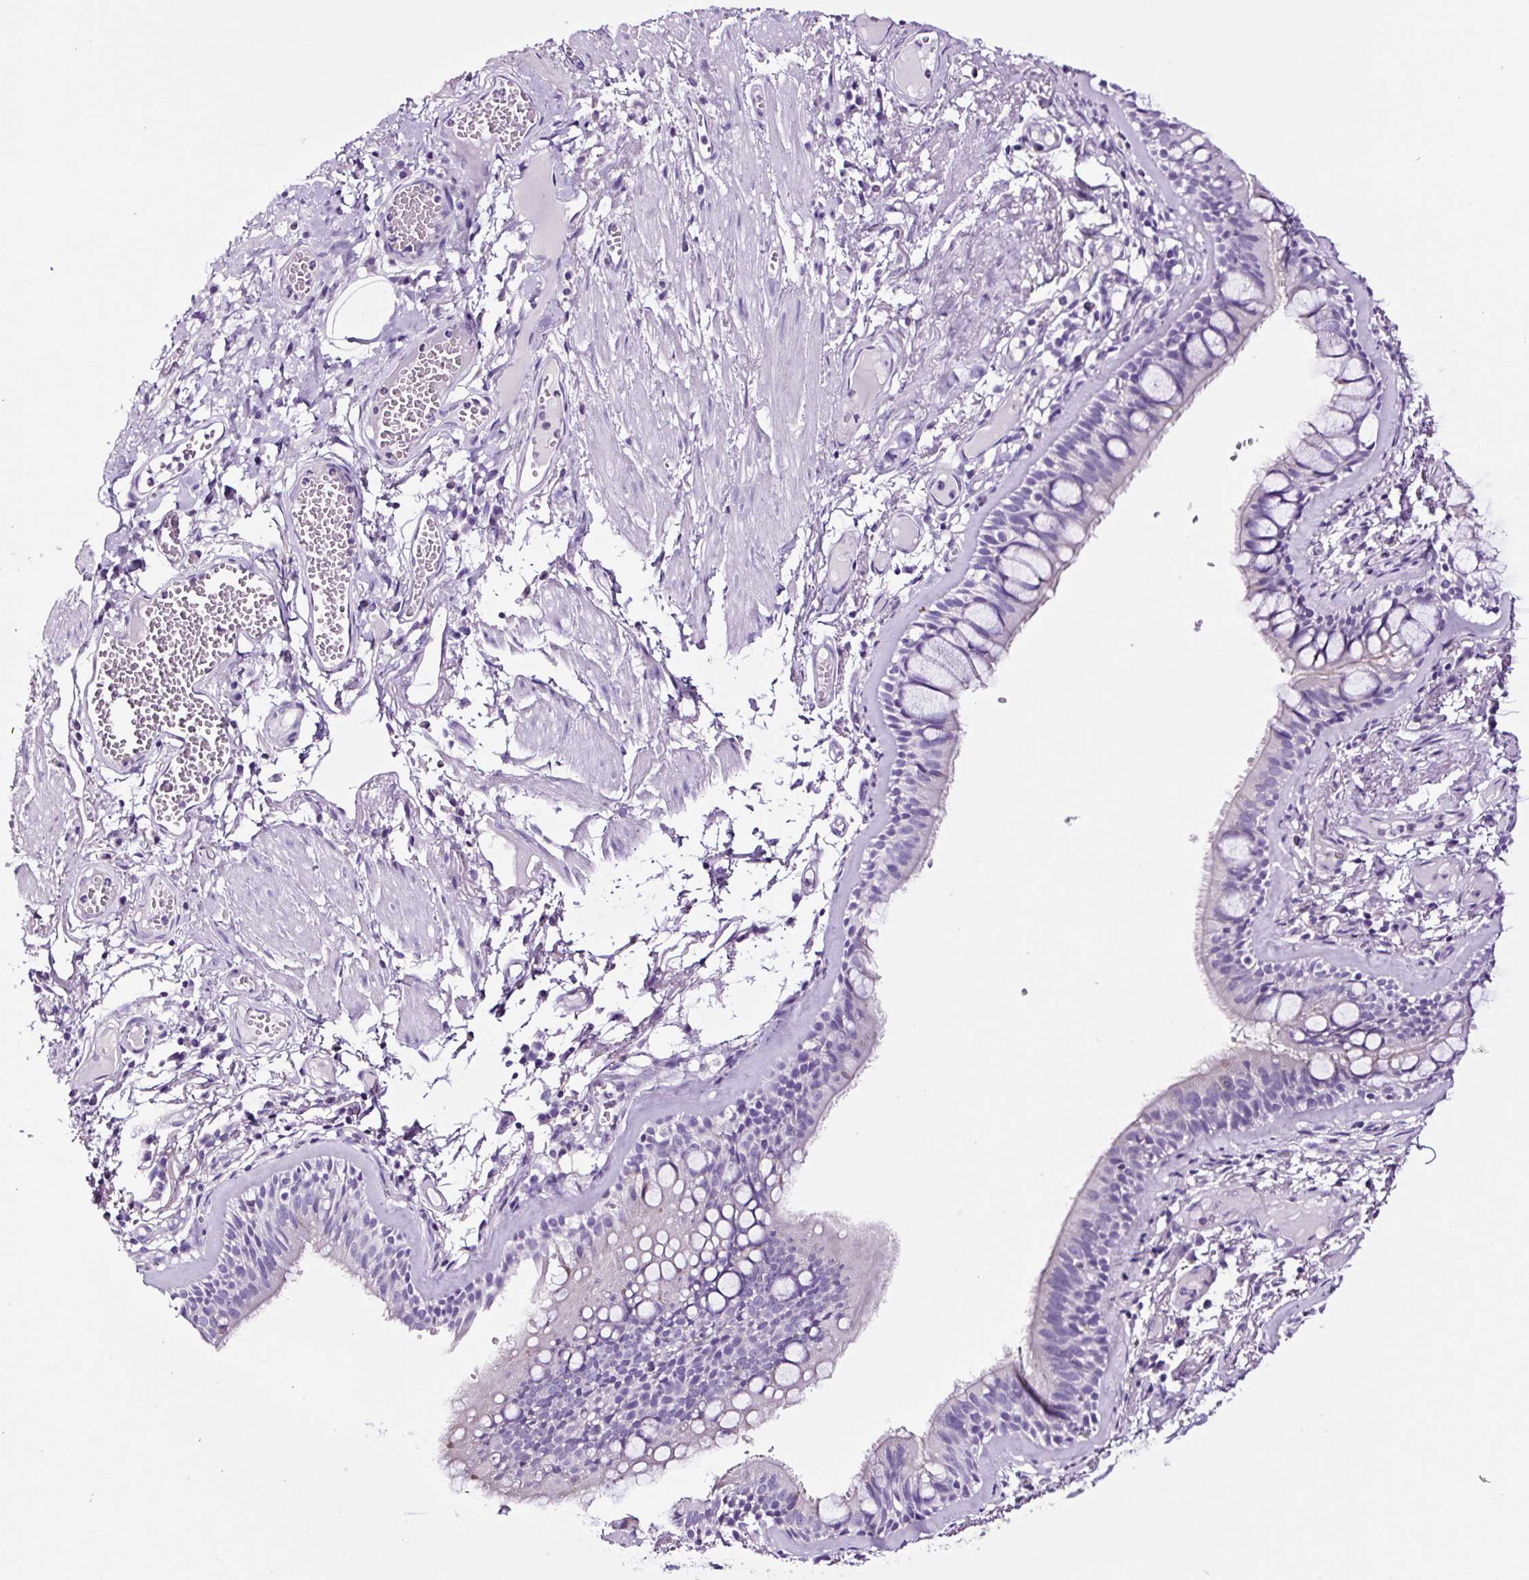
{"staining": {"intensity": "negative", "quantity": "none", "location": "none"}, "tissue": "bronchus", "cell_type": "Respiratory epithelial cells", "image_type": "normal", "snomed": [{"axis": "morphology", "description": "Normal tissue, NOS"}, {"axis": "topography", "description": "Cartilage tissue"}, {"axis": "topography", "description": "Bronchus"}], "caption": "Human bronchus stained for a protein using immunohistochemistry (IHC) demonstrates no positivity in respiratory epithelial cells.", "gene": "FBXL7", "patient": {"sex": "male", "age": 78}}